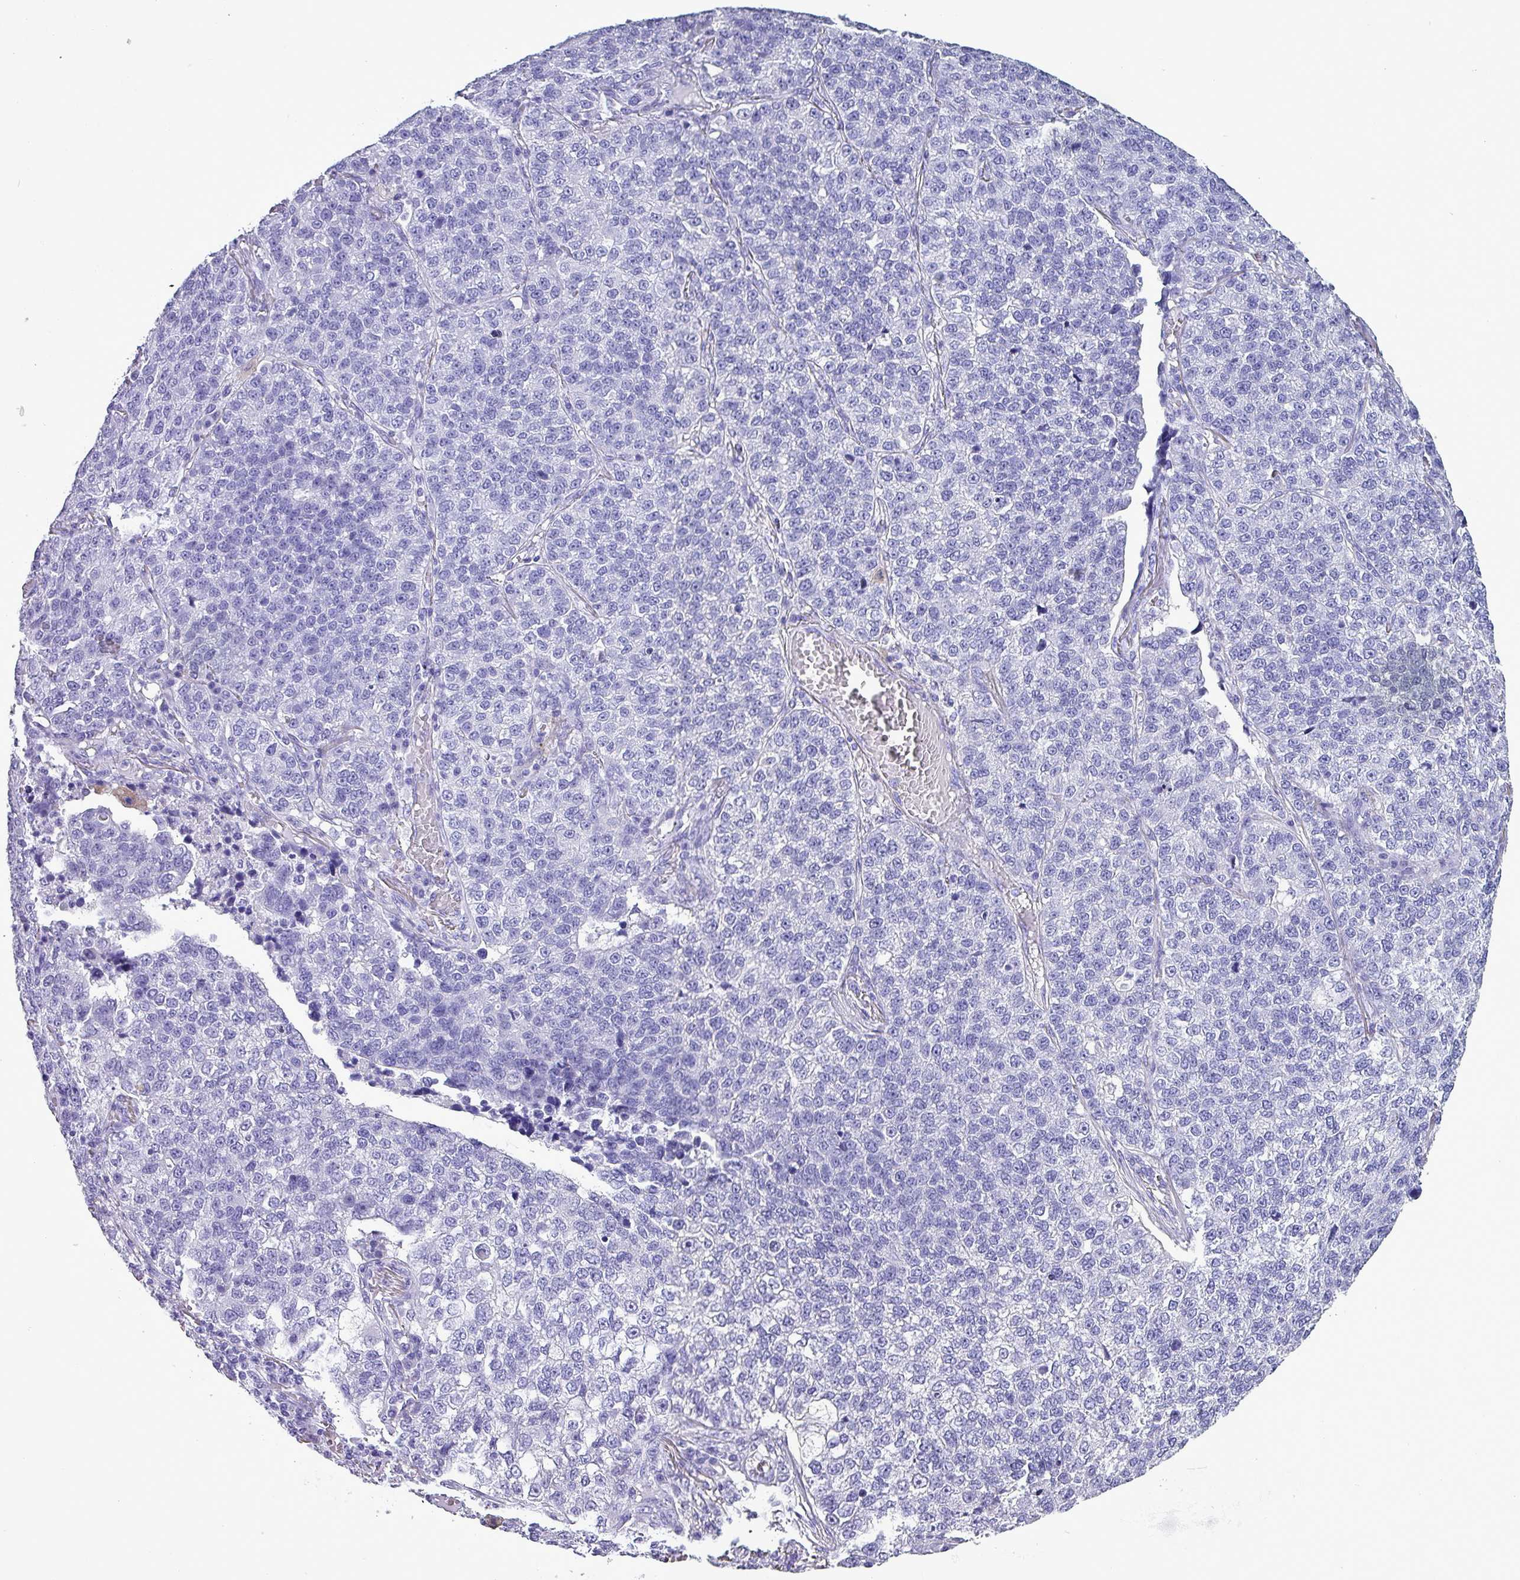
{"staining": {"intensity": "negative", "quantity": "none", "location": "none"}, "tissue": "lung cancer", "cell_type": "Tumor cells", "image_type": "cancer", "snomed": [{"axis": "morphology", "description": "Adenocarcinoma, NOS"}, {"axis": "topography", "description": "Lung"}], "caption": "Immunohistochemistry (IHC) micrograph of neoplastic tissue: lung cancer stained with DAB (3,3'-diaminobenzidine) demonstrates no significant protein positivity in tumor cells.", "gene": "KRT6C", "patient": {"sex": "male", "age": 49}}